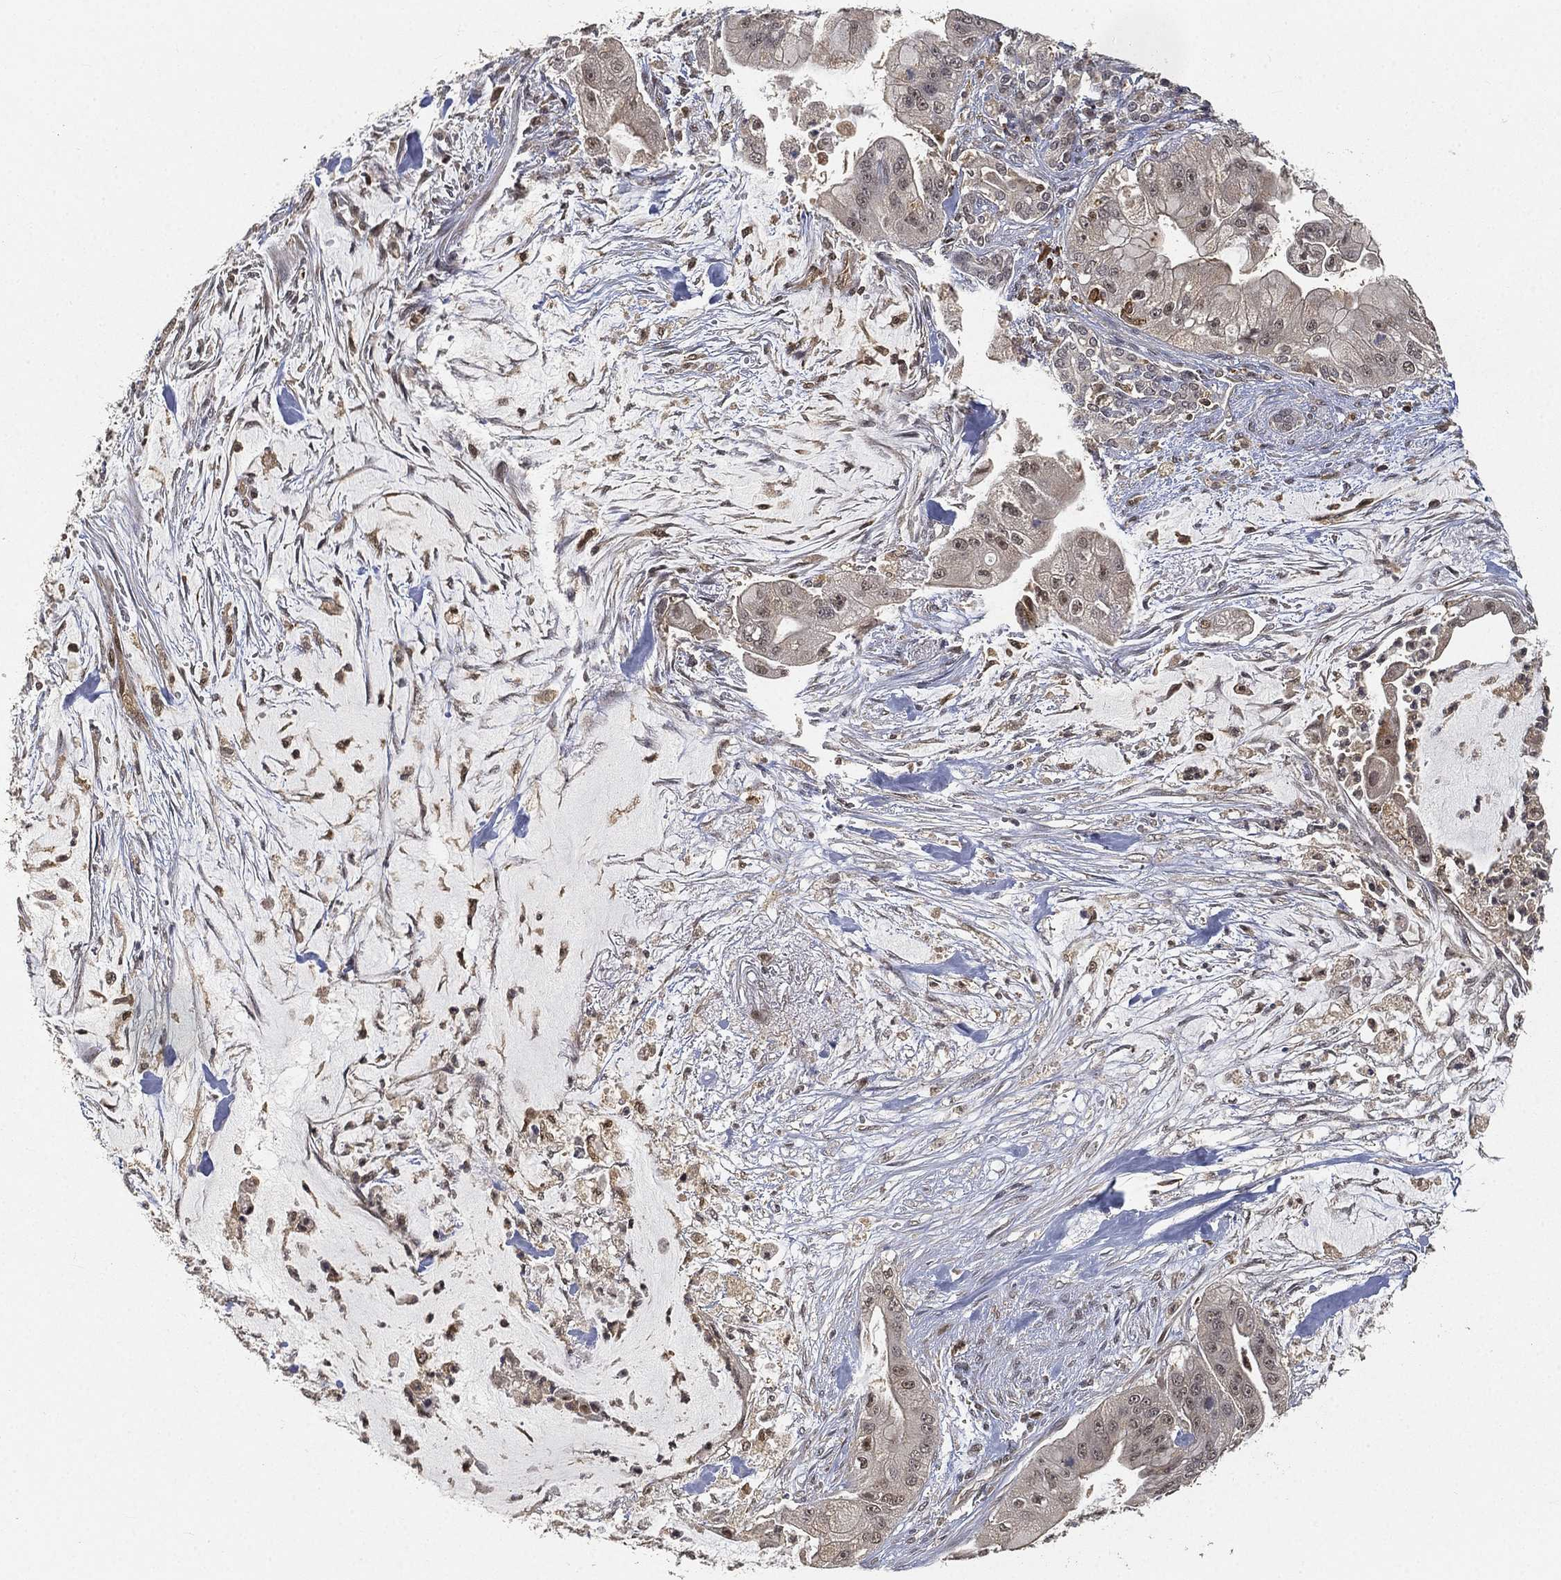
{"staining": {"intensity": "negative", "quantity": "none", "location": "none"}, "tissue": "pancreatic cancer", "cell_type": "Tumor cells", "image_type": "cancer", "snomed": [{"axis": "morphology", "description": "Normal tissue, NOS"}, {"axis": "morphology", "description": "Inflammation, NOS"}, {"axis": "morphology", "description": "Adenocarcinoma, NOS"}, {"axis": "topography", "description": "Pancreas"}], "caption": "A histopathology image of human pancreatic cancer (adenocarcinoma) is negative for staining in tumor cells.", "gene": "WDR26", "patient": {"sex": "male", "age": 57}}